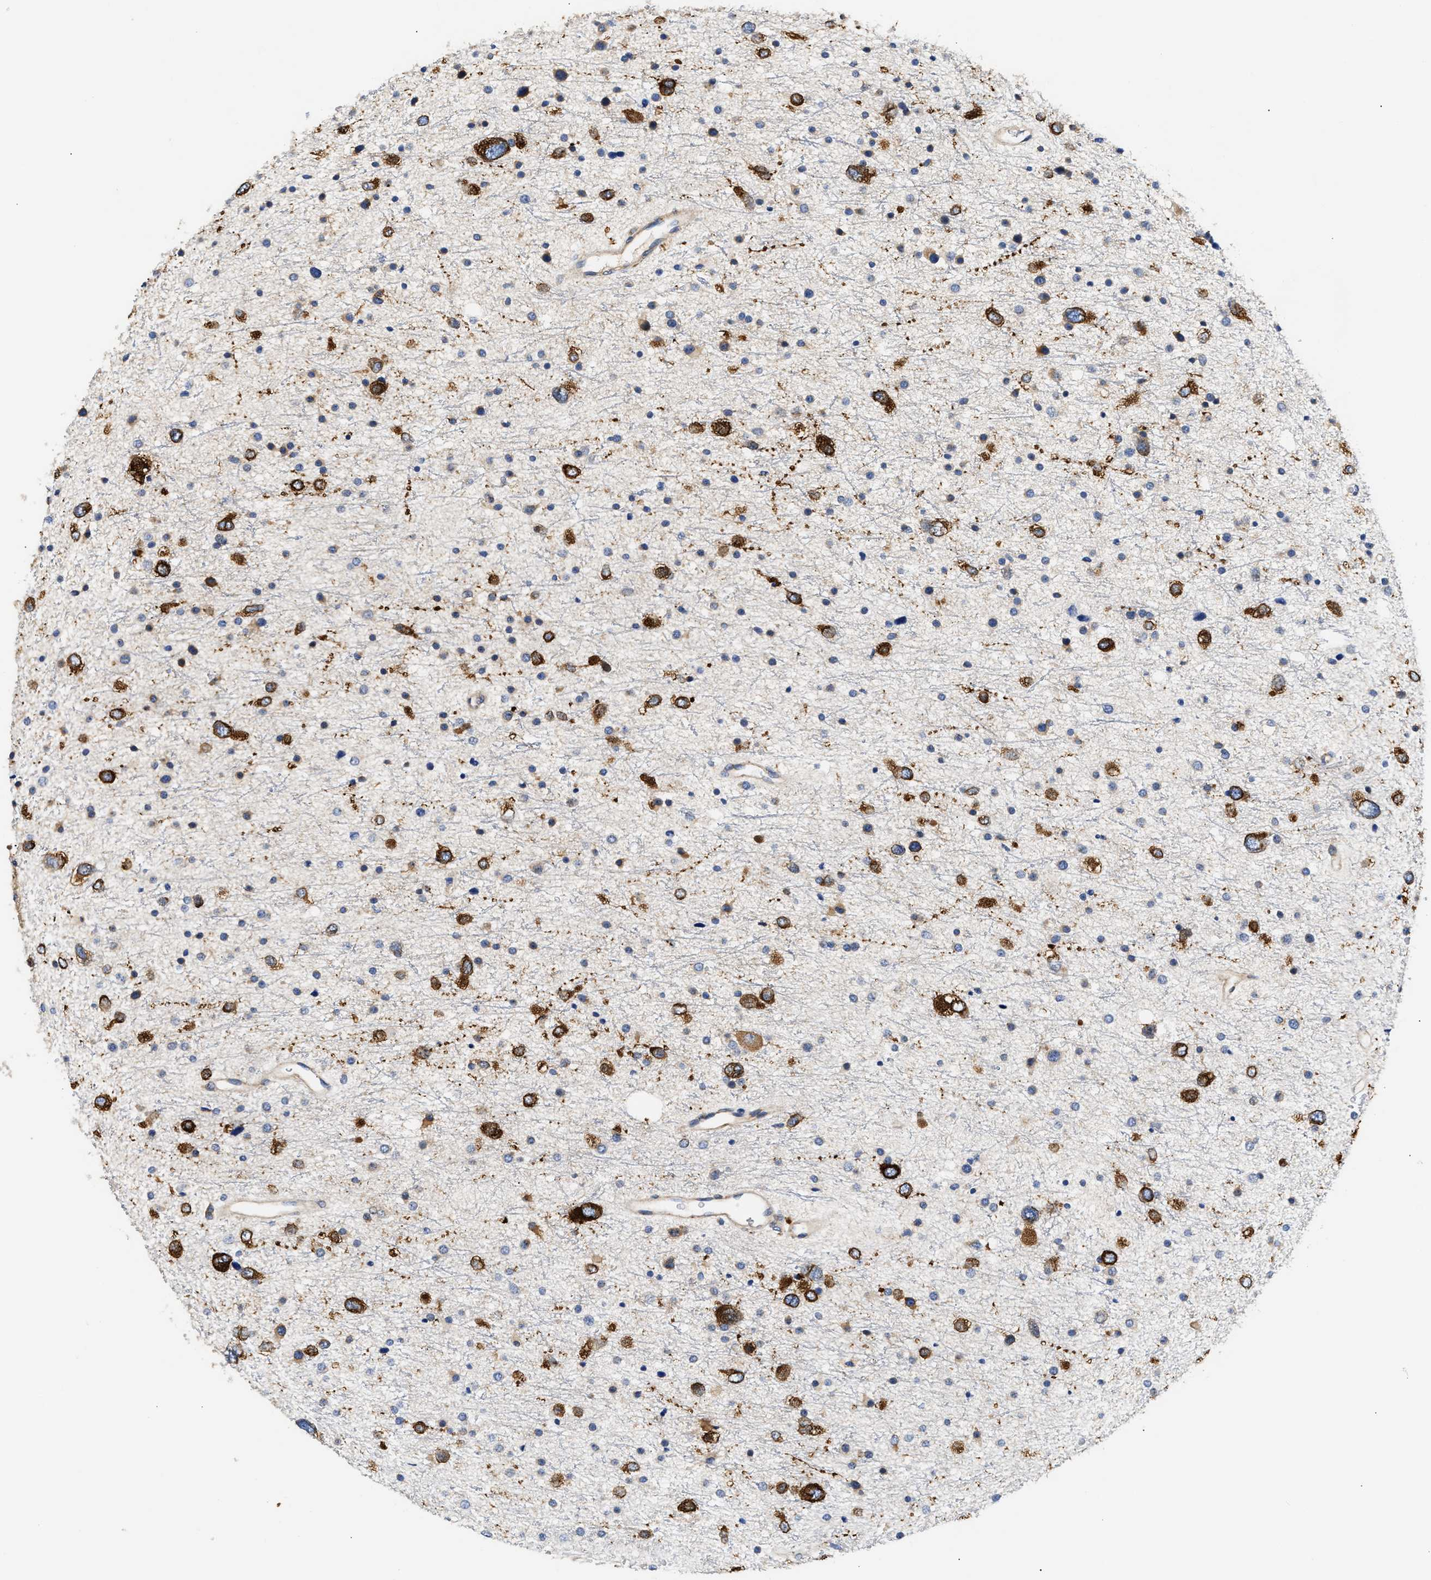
{"staining": {"intensity": "strong", "quantity": "25%-75%", "location": "cytoplasmic/membranous"}, "tissue": "glioma", "cell_type": "Tumor cells", "image_type": "cancer", "snomed": [{"axis": "morphology", "description": "Glioma, malignant, Low grade"}, {"axis": "topography", "description": "Brain"}], "caption": "Low-grade glioma (malignant) stained with a brown dye shows strong cytoplasmic/membranous positive expression in about 25%-75% of tumor cells.", "gene": "ACADVL", "patient": {"sex": "female", "age": 37}}